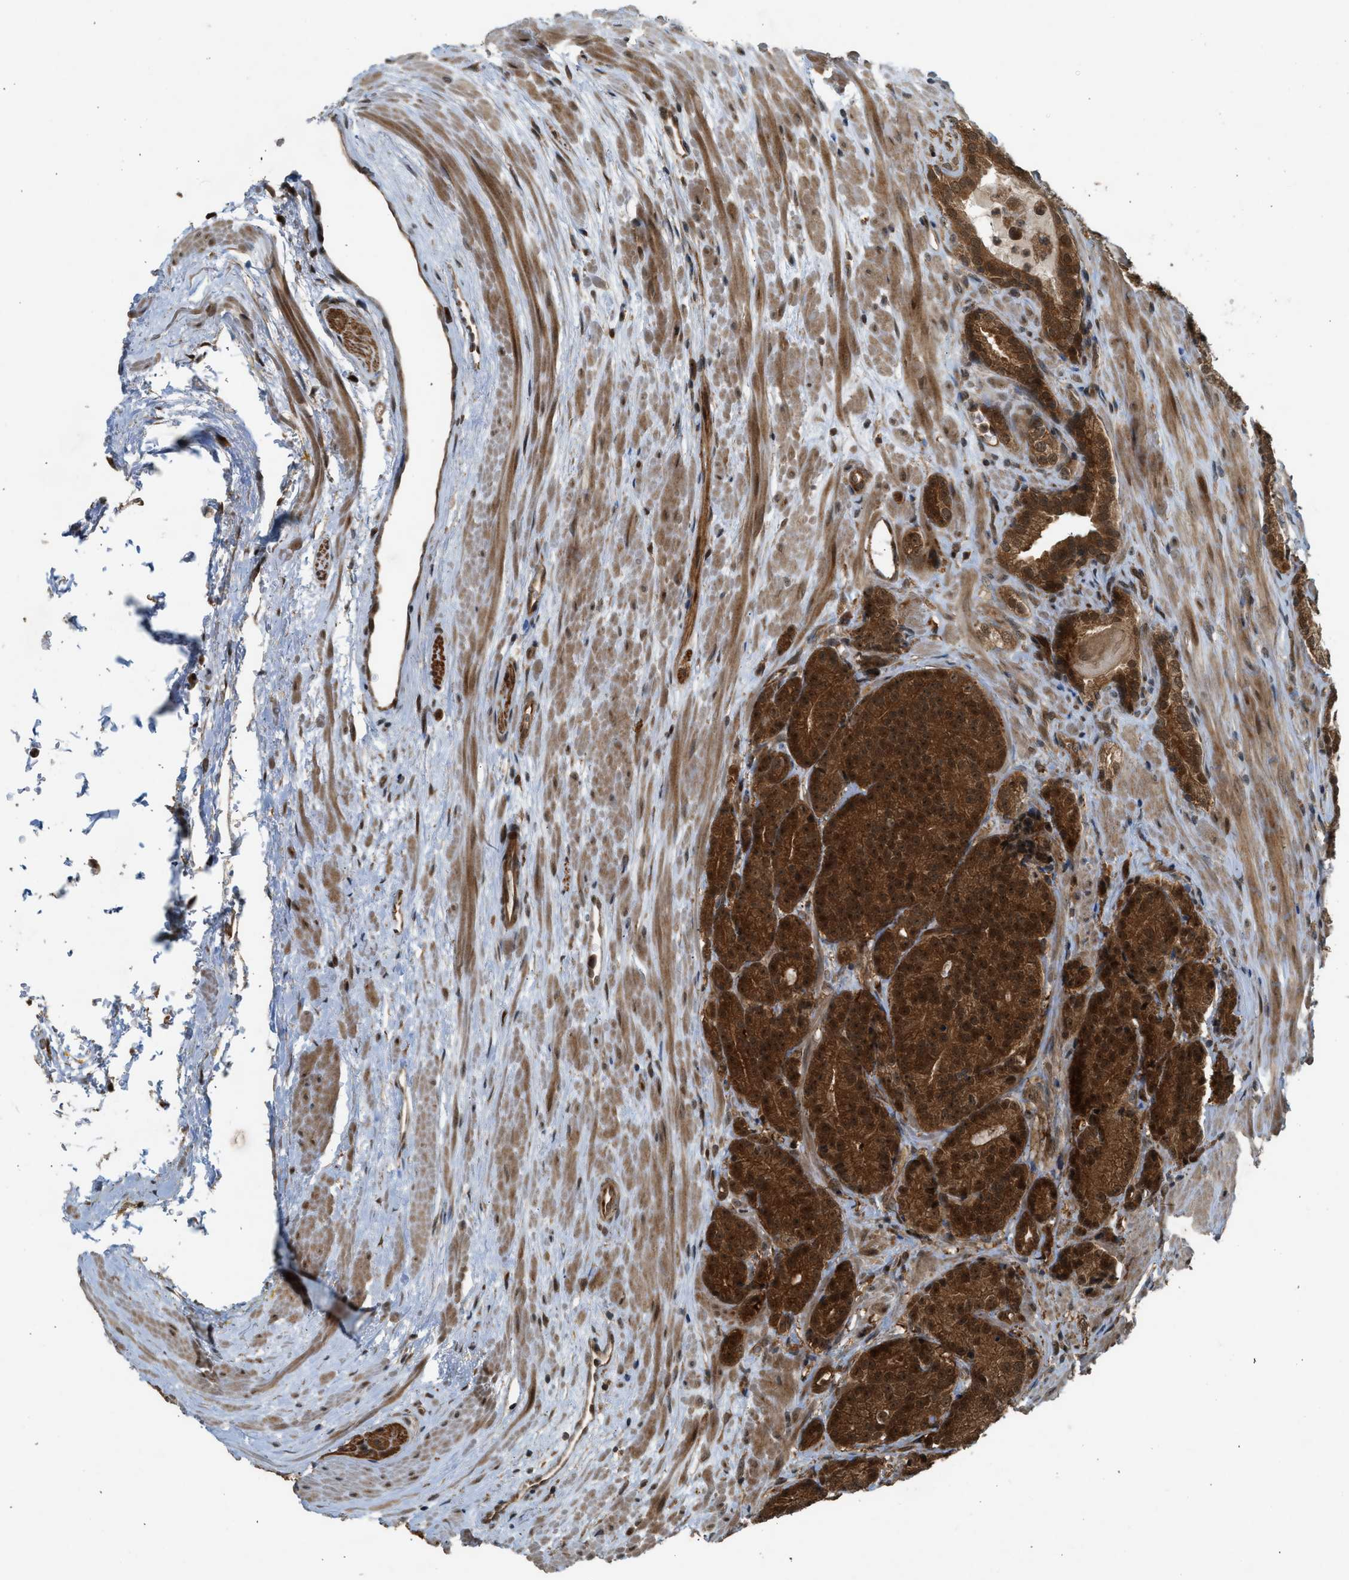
{"staining": {"intensity": "strong", "quantity": ">75%", "location": "cytoplasmic/membranous,nuclear"}, "tissue": "prostate cancer", "cell_type": "Tumor cells", "image_type": "cancer", "snomed": [{"axis": "morphology", "description": "Adenocarcinoma, High grade"}, {"axis": "topography", "description": "Prostate"}], "caption": "The photomicrograph exhibits a brown stain indicating the presence of a protein in the cytoplasmic/membranous and nuclear of tumor cells in prostate cancer. The staining is performed using DAB (3,3'-diaminobenzidine) brown chromogen to label protein expression. The nuclei are counter-stained blue using hematoxylin.", "gene": "TXNL1", "patient": {"sex": "male", "age": 61}}